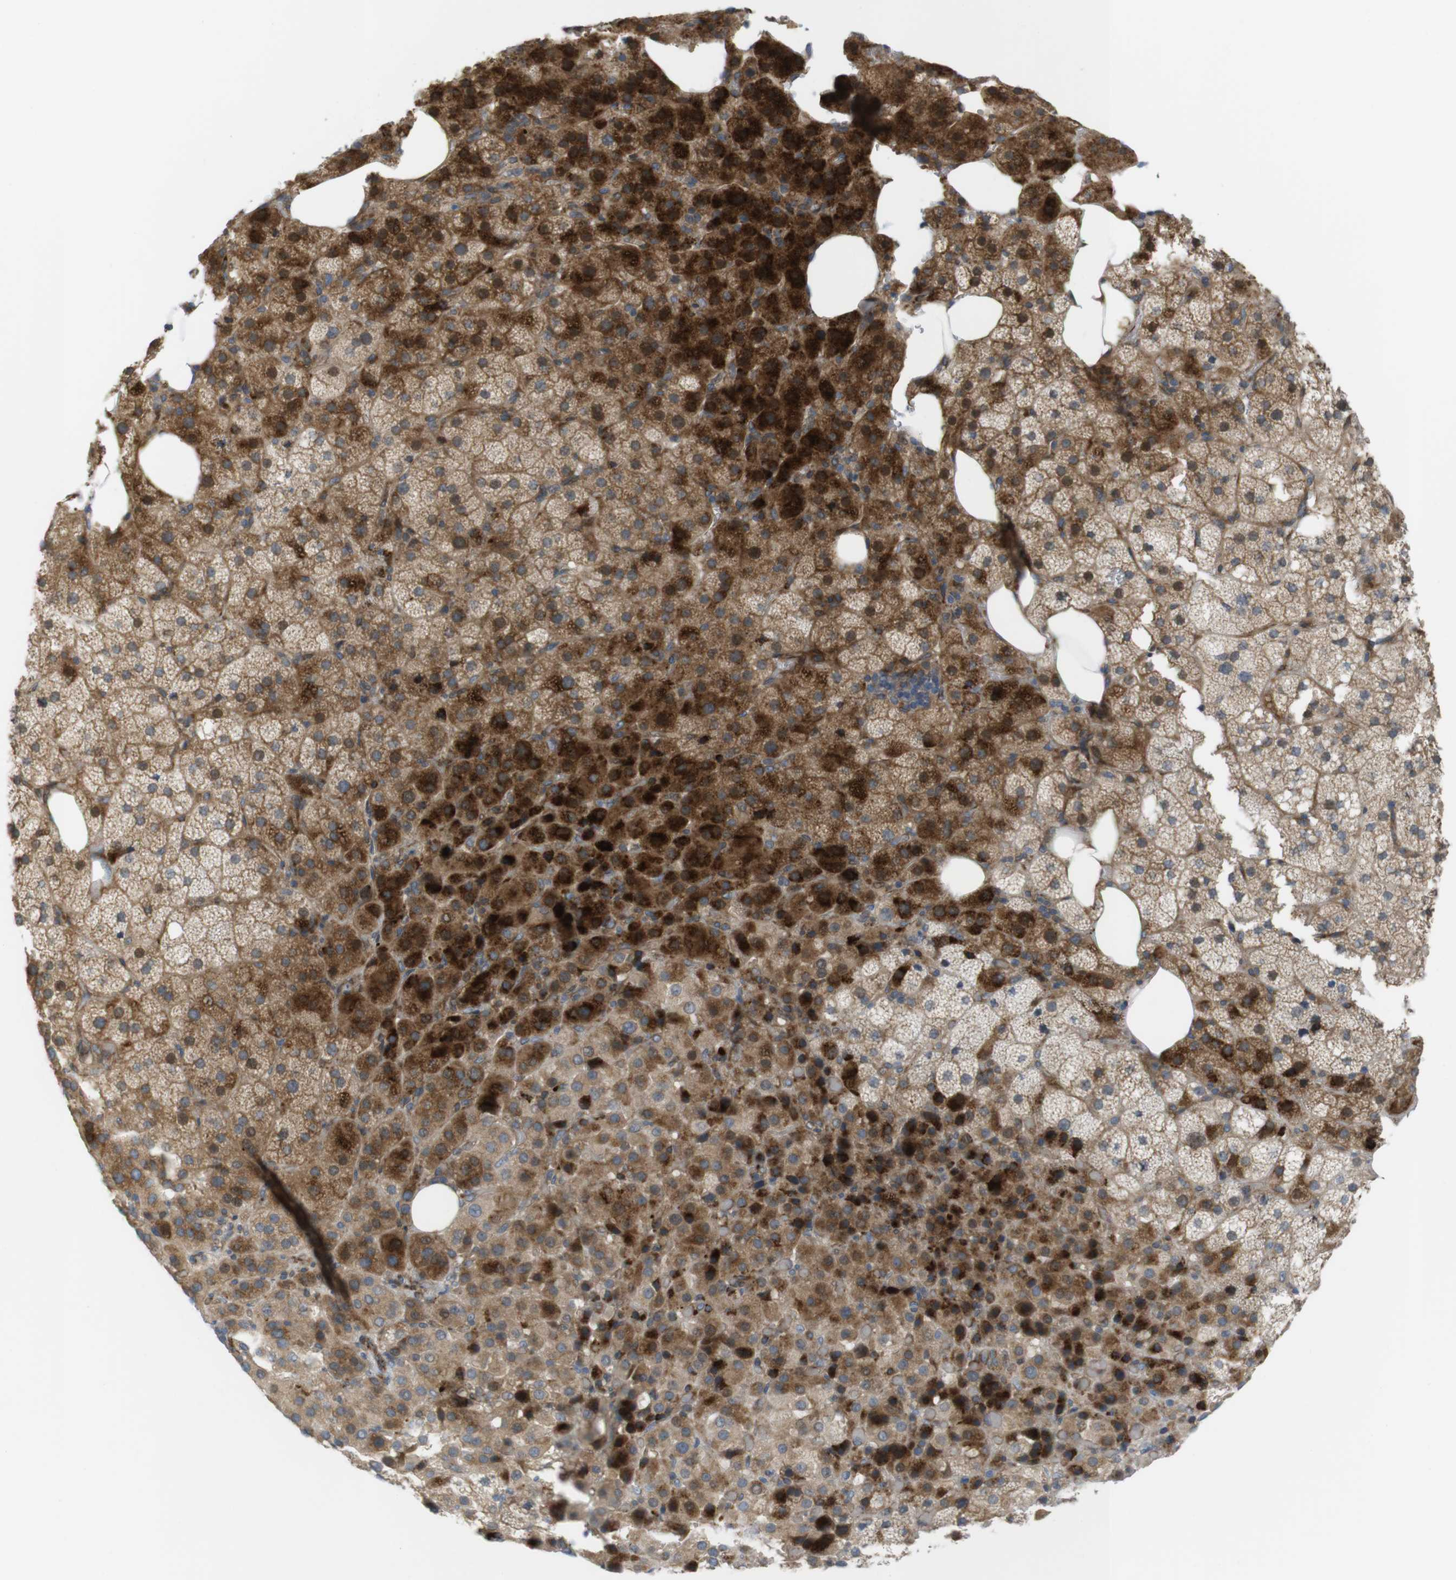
{"staining": {"intensity": "strong", "quantity": ">75%", "location": "cytoplasmic/membranous"}, "tissue": "adrenal gland", "cell_type": "Glandular cells", "image_type": "normal", "snomed": [{"axis": "morphology", "description": "Normal tissue, NOS"}, {"axis": "topography", "description": "Adrenal gland"}], "caption": "Normal adrenal gland reveals strong cytoplasmic/membranous staining in about >75% of glandular cells.", "gene": "GJC3", "patient": {"sex": "female", "age": 59}}